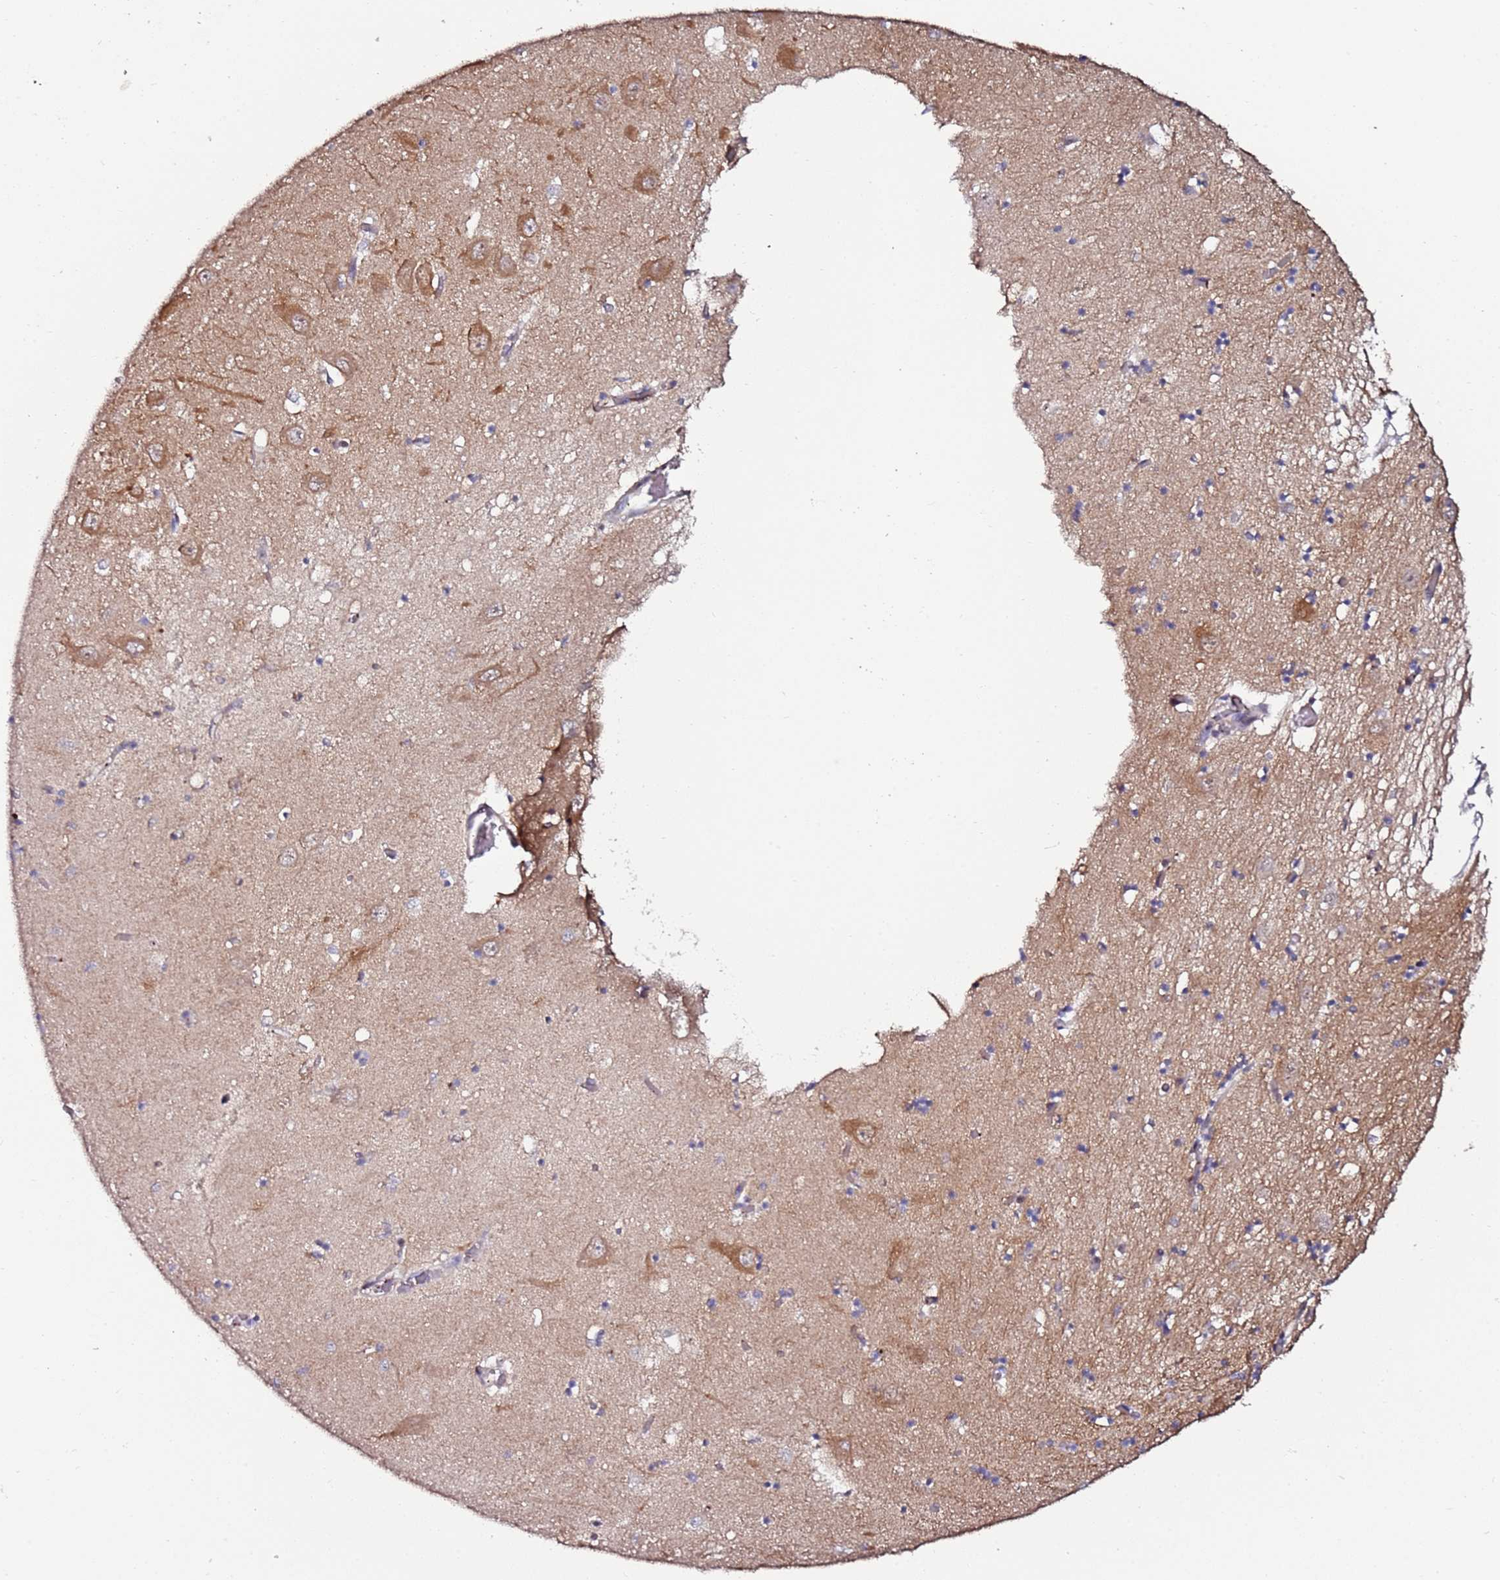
{"staining": {"intensity": "negative", "quantity": "none", "location": "none"}, "tissue": "hippocampus", "cell_type": "Glial cells", "image_type": "normal", "snomed": [{"axis": "morphology", "description": "Normal tissue, NOS"}, {"axis": "topography", "description": "Hippocampus"}], "caption": "Immunohistochemistry photomicrograph of unremarkable human hippocampus stained for a protein (brown), which demonstrates no expression in glial cells.", "gene": "DUSP28", "patient": {"sex": "male", "age": 70}}